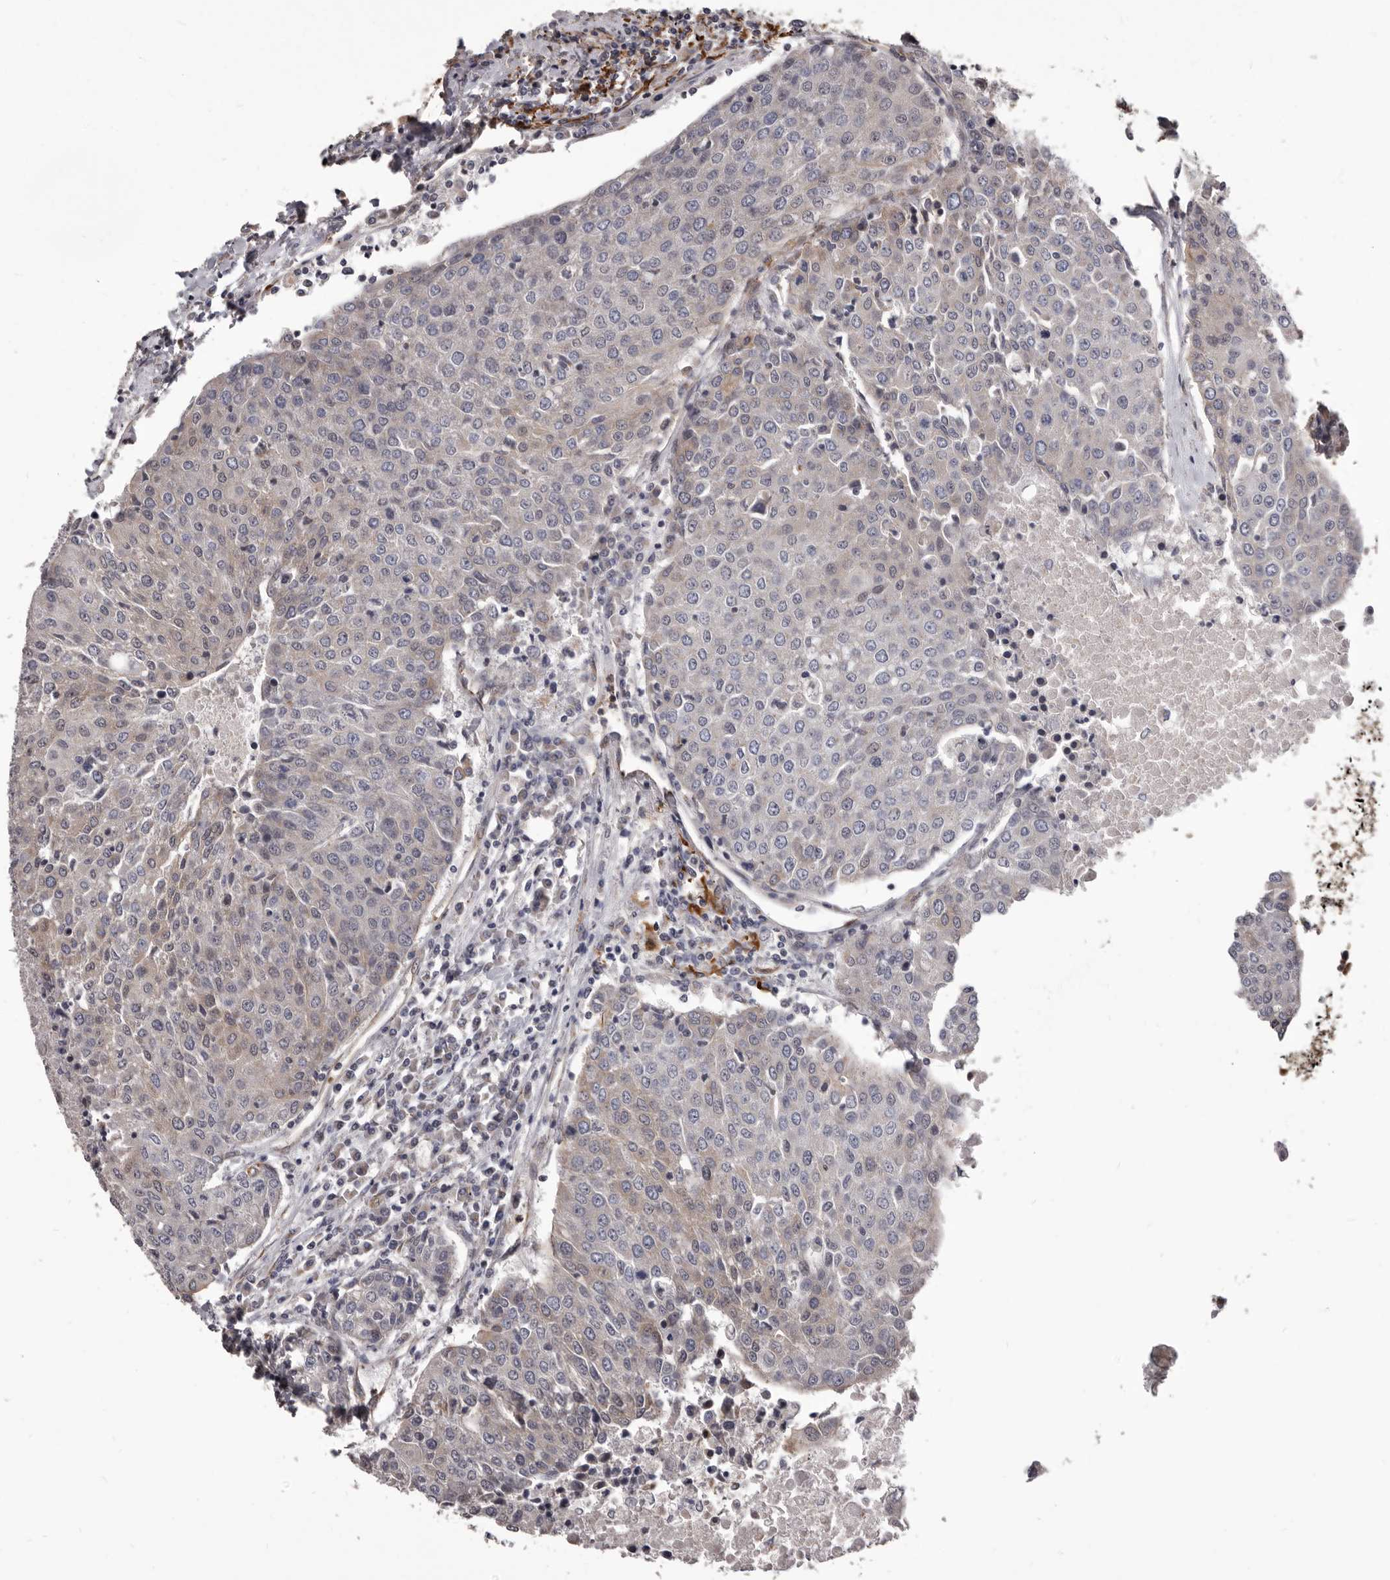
{"staining": {"intensity": "weak", "quantity": "<25%", "location": "cytoplasmic/membranous"}, "tissue": "urothelial cancer", "cell_type": "Tumor cells", "image_type": "cancer", "snomed": [{"axis": "morphology", "description": "Urothelial carcinoma, High grade"}, {"axis": "topography", "description": "Urinary bladder"}], "caption": "IHC histopathology image of urothelial cancer stained for a protein (brown), which shows no expression in tumor cells.", "gene": "ADAMTS20", "patient": {"sex": "female", "age": 85}}